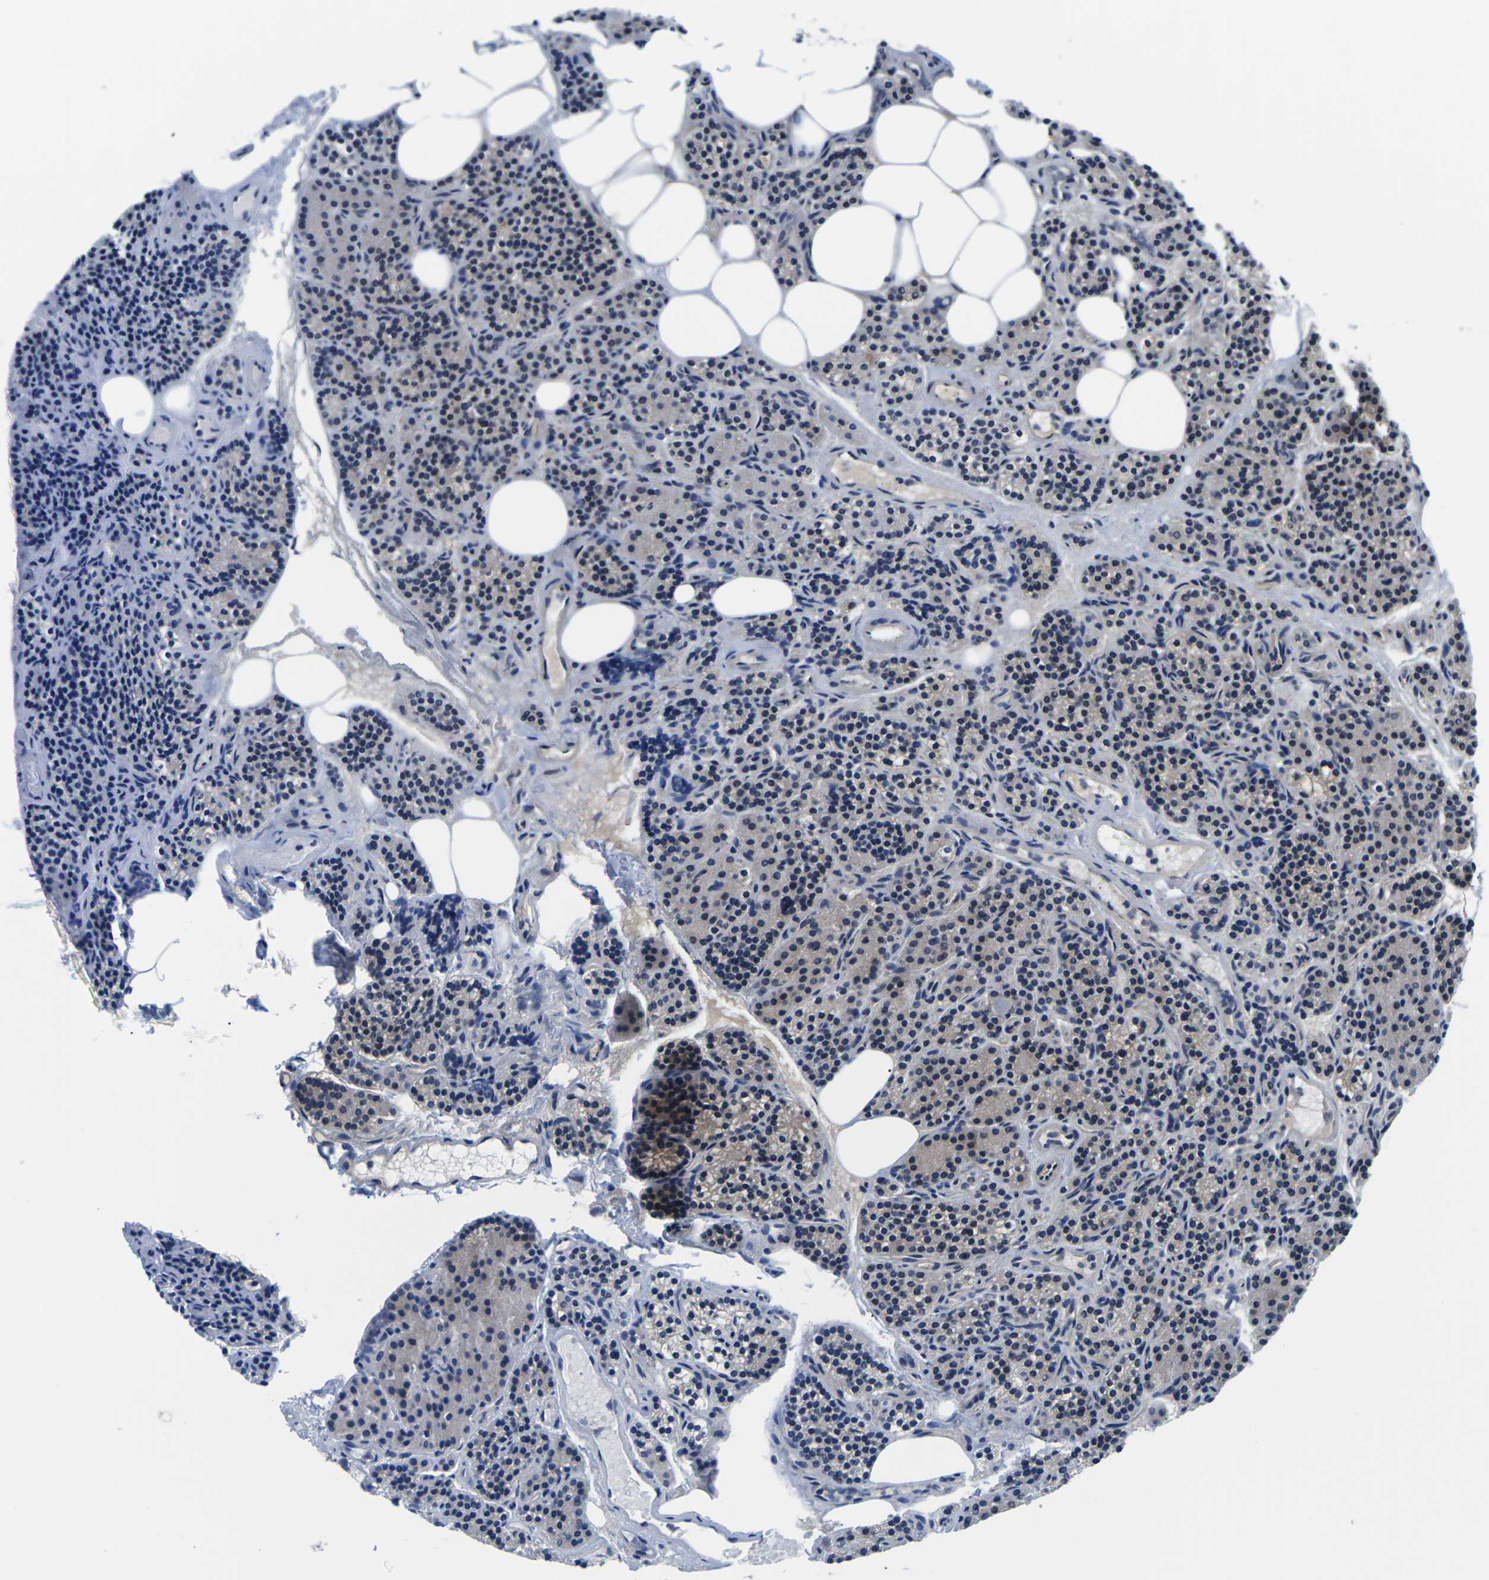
{"staining": {"intensity": "moderate", "quantity": "25%-75%", "location": "cytoplasmic/membranous"}, "tissue": "parathyroid gland", "cell_type": "Glandular cells", "image_type": "normal", "snomed": [{"axis": "morphology", "description": "Normal tissue, NOS"}, {"axis": "morphology", "description": "Adenoma, NOS"}, {"axis": "topography", "description": "Parathyroid gland"}], "caption": "Parathyroid gland stained with immunohistochemistry (IHC) shows moderate cytoplasmic/membranous positivity in about 25%-75% of glandular cells. The staining was performed using DAB to visualize the protein expression in brown, while the nuclei were stained in blue with hematoxylin (Magnification: 20x).", "gene": "GSK3B", "patient": {"sex": "female", "age": 74}}